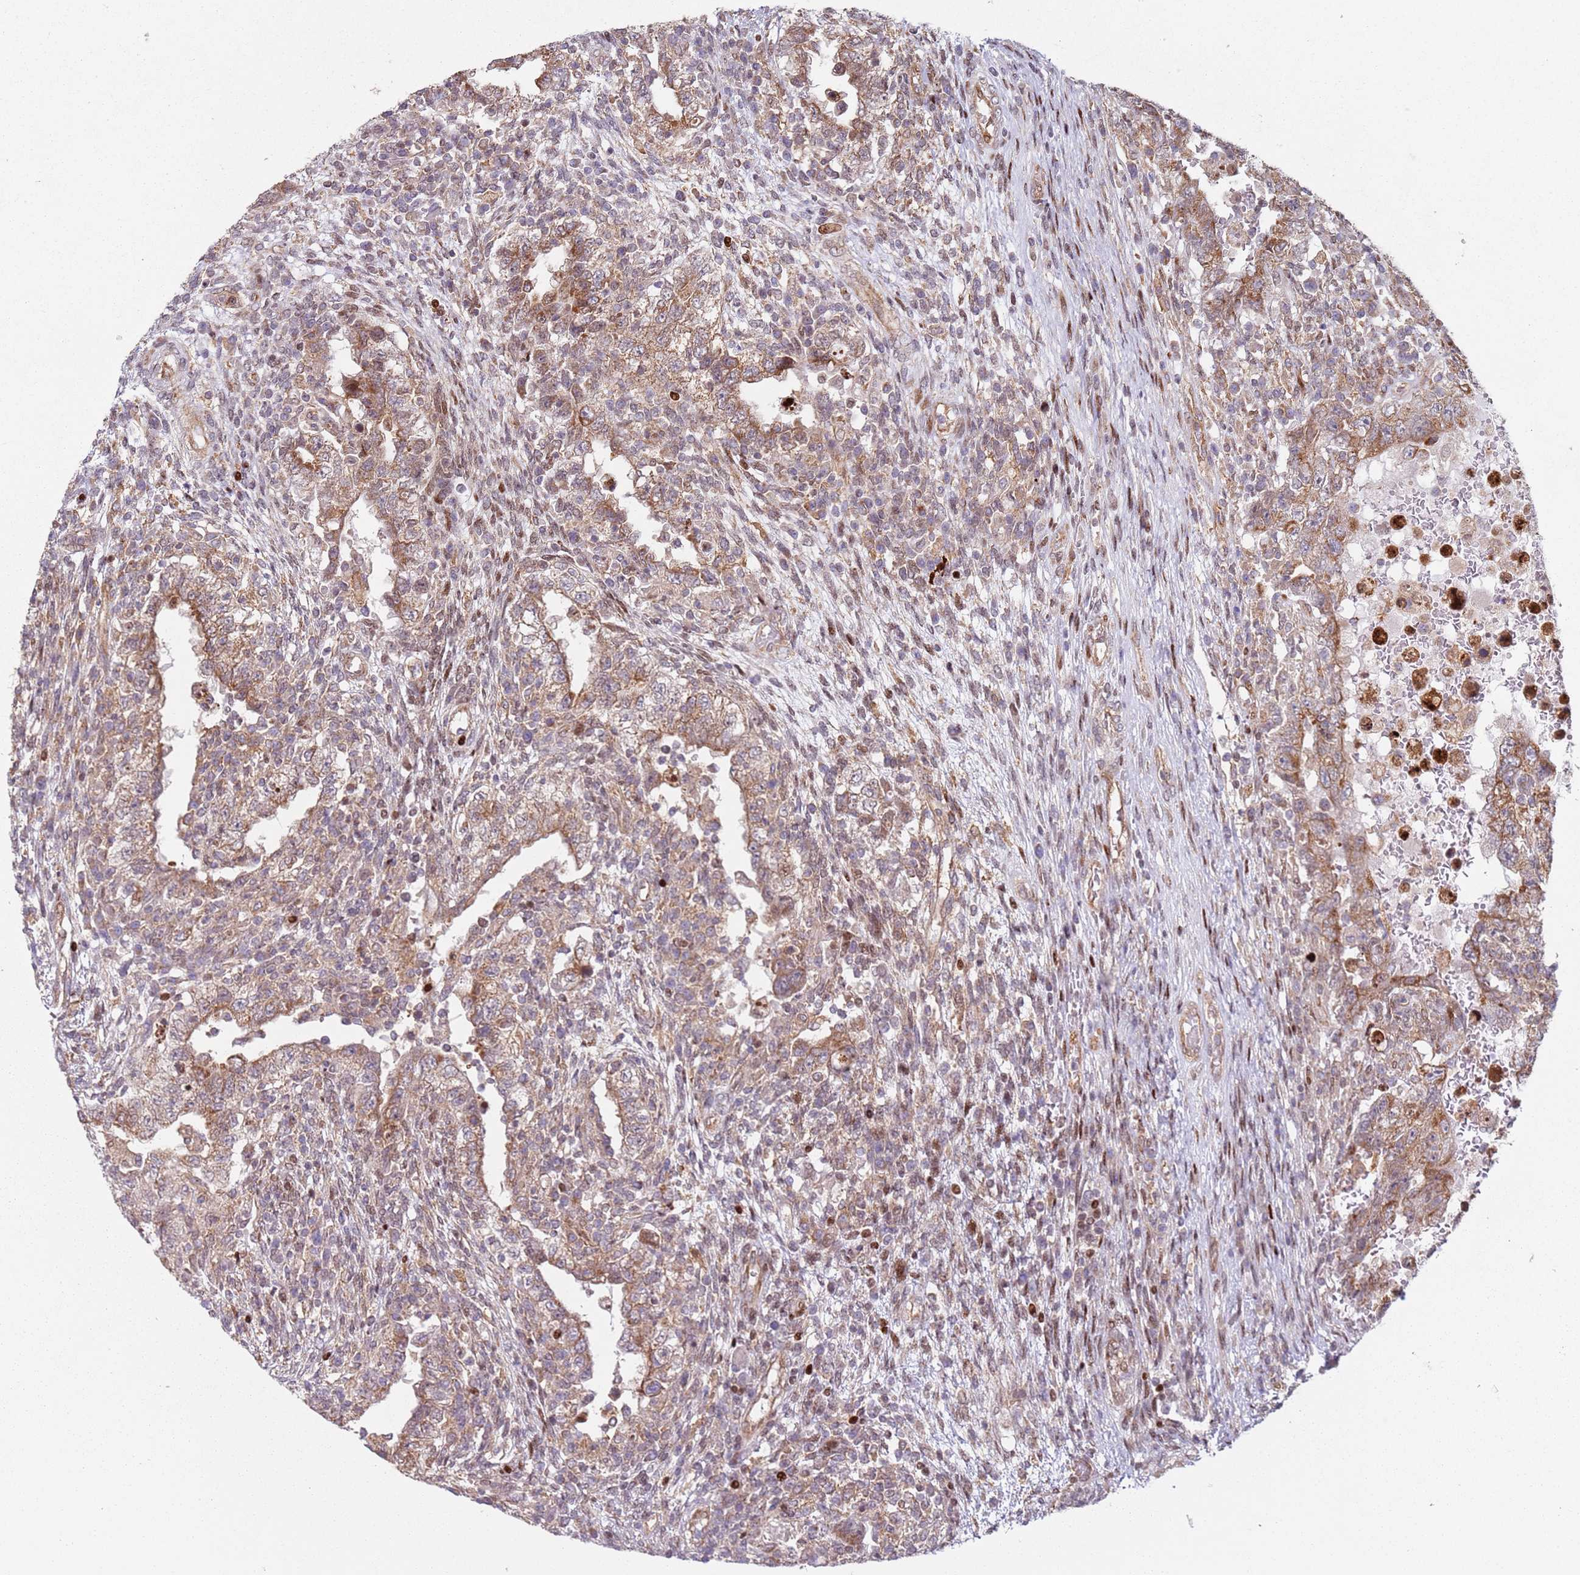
{"staining": {"intensity": "moderate", "quantity": ">75%", "location": "cytoplasmic/membranous"}, "tissue": "testis cancer", "cell_type": "Tumor cells", "image_type": "cancer", "snomed": [{"axis": "morphology", "description": "Carcinoma, Embryonal, NOS"}, {"axis": "topography", "description": "Testis"}], "caption": "Immunohistochemical staining of embryonal carcinoma (testis) displays medium levels of moderate cytoplasmic/membranous protein expression in approximately >75% of tumor cells.", "gene": "HNRNPLL", "patient": {"sex": "male", "age": 26}}